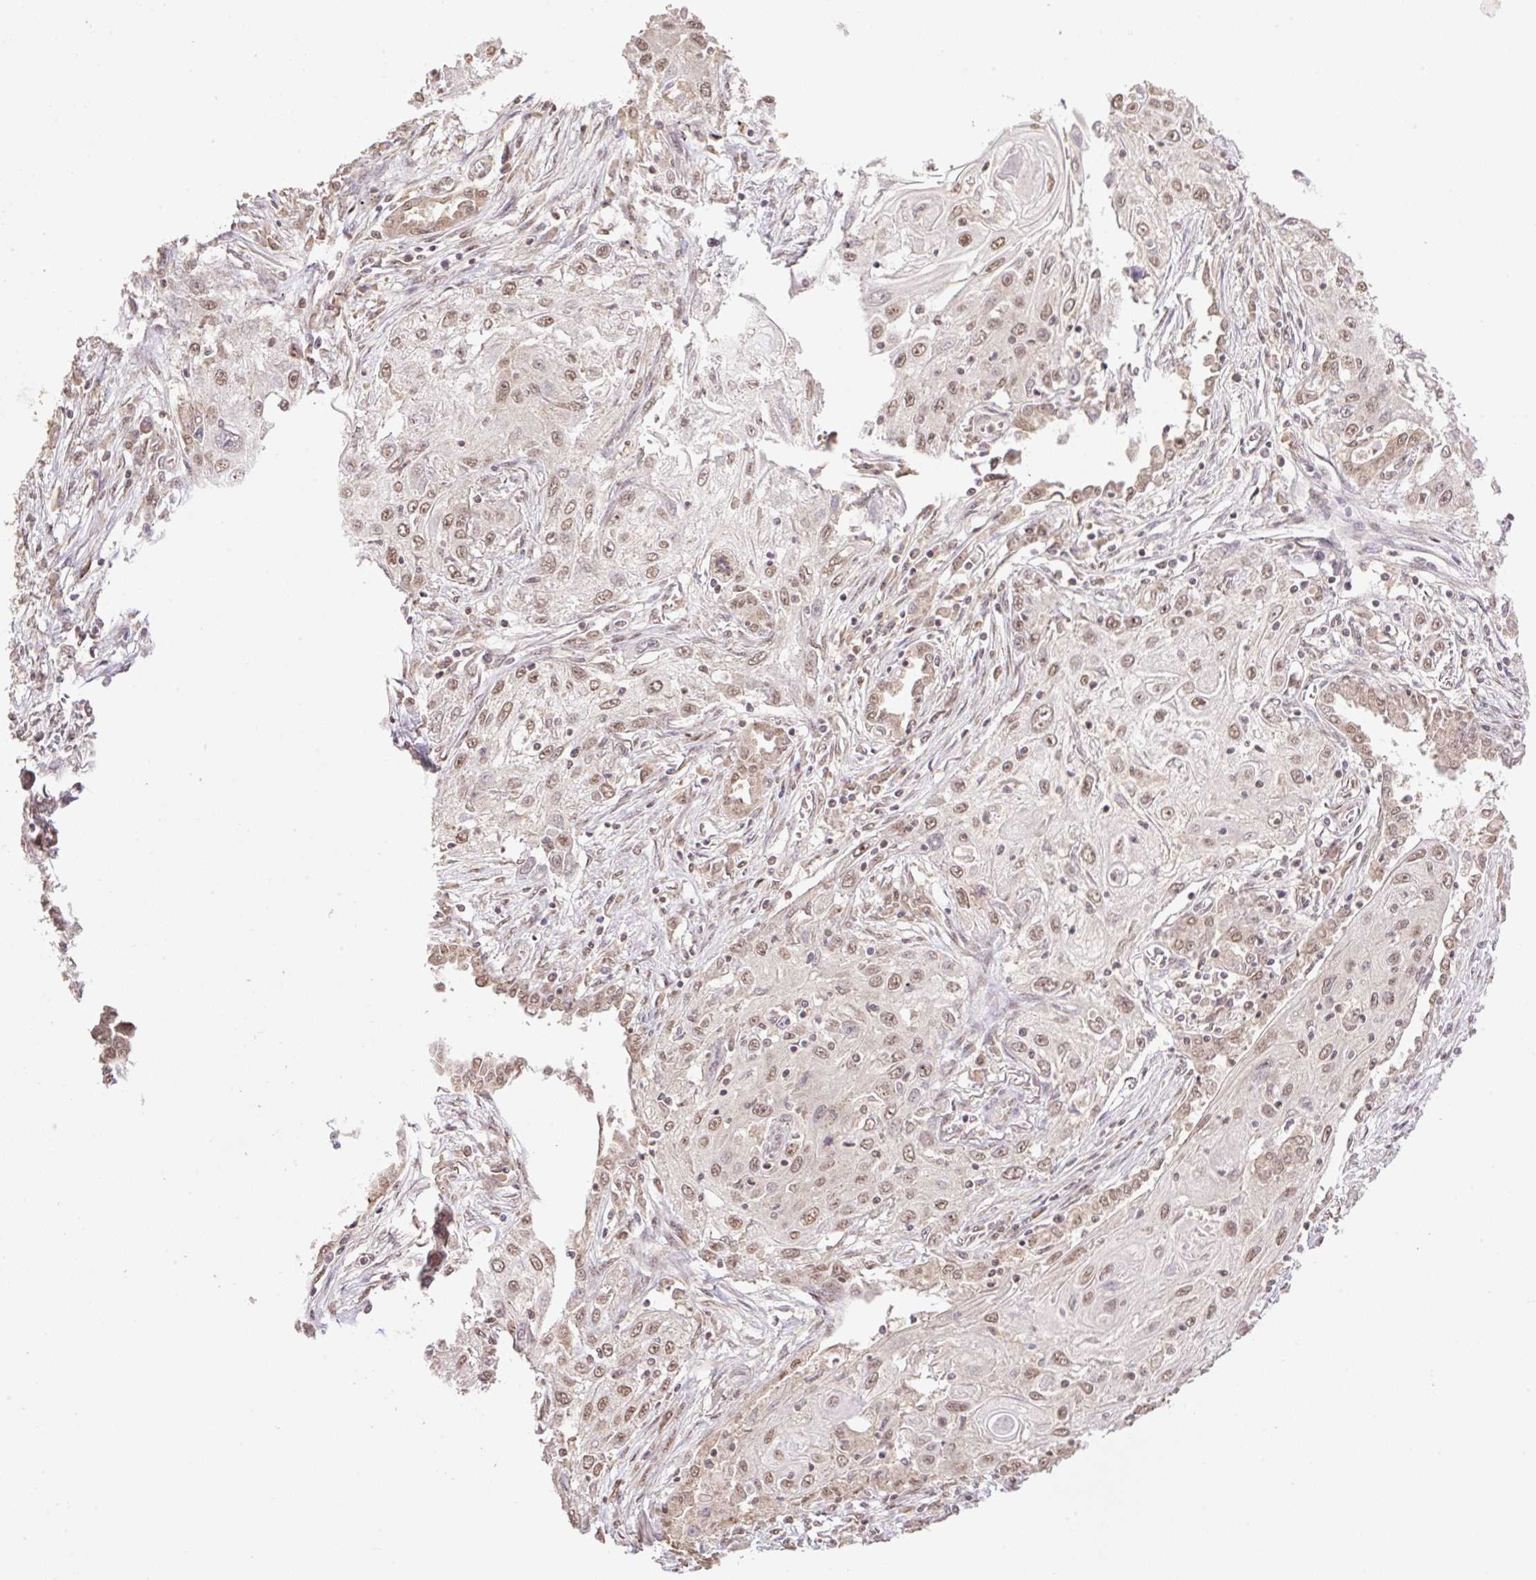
{"staining": {"intensity": "moderate", "quantity": ">75%", "location": "nuclear"}, "tissue": "lung cancer", "cell_type": "Tumor cells", "image_type": "cancer", "snomed": [{"axis": "morphology", "description": "Squamous cell carcinoma, NOS"}, {"axis": "topography", "description": "Lung"}], "caption": "The immunohistochemical stain highlights moderate nuclear expression in tumor cells of lung cancer (squamous cell carcinoma) tissue.", "gene": "VPS25", "patient": {"sex": "female", "age": 69}}